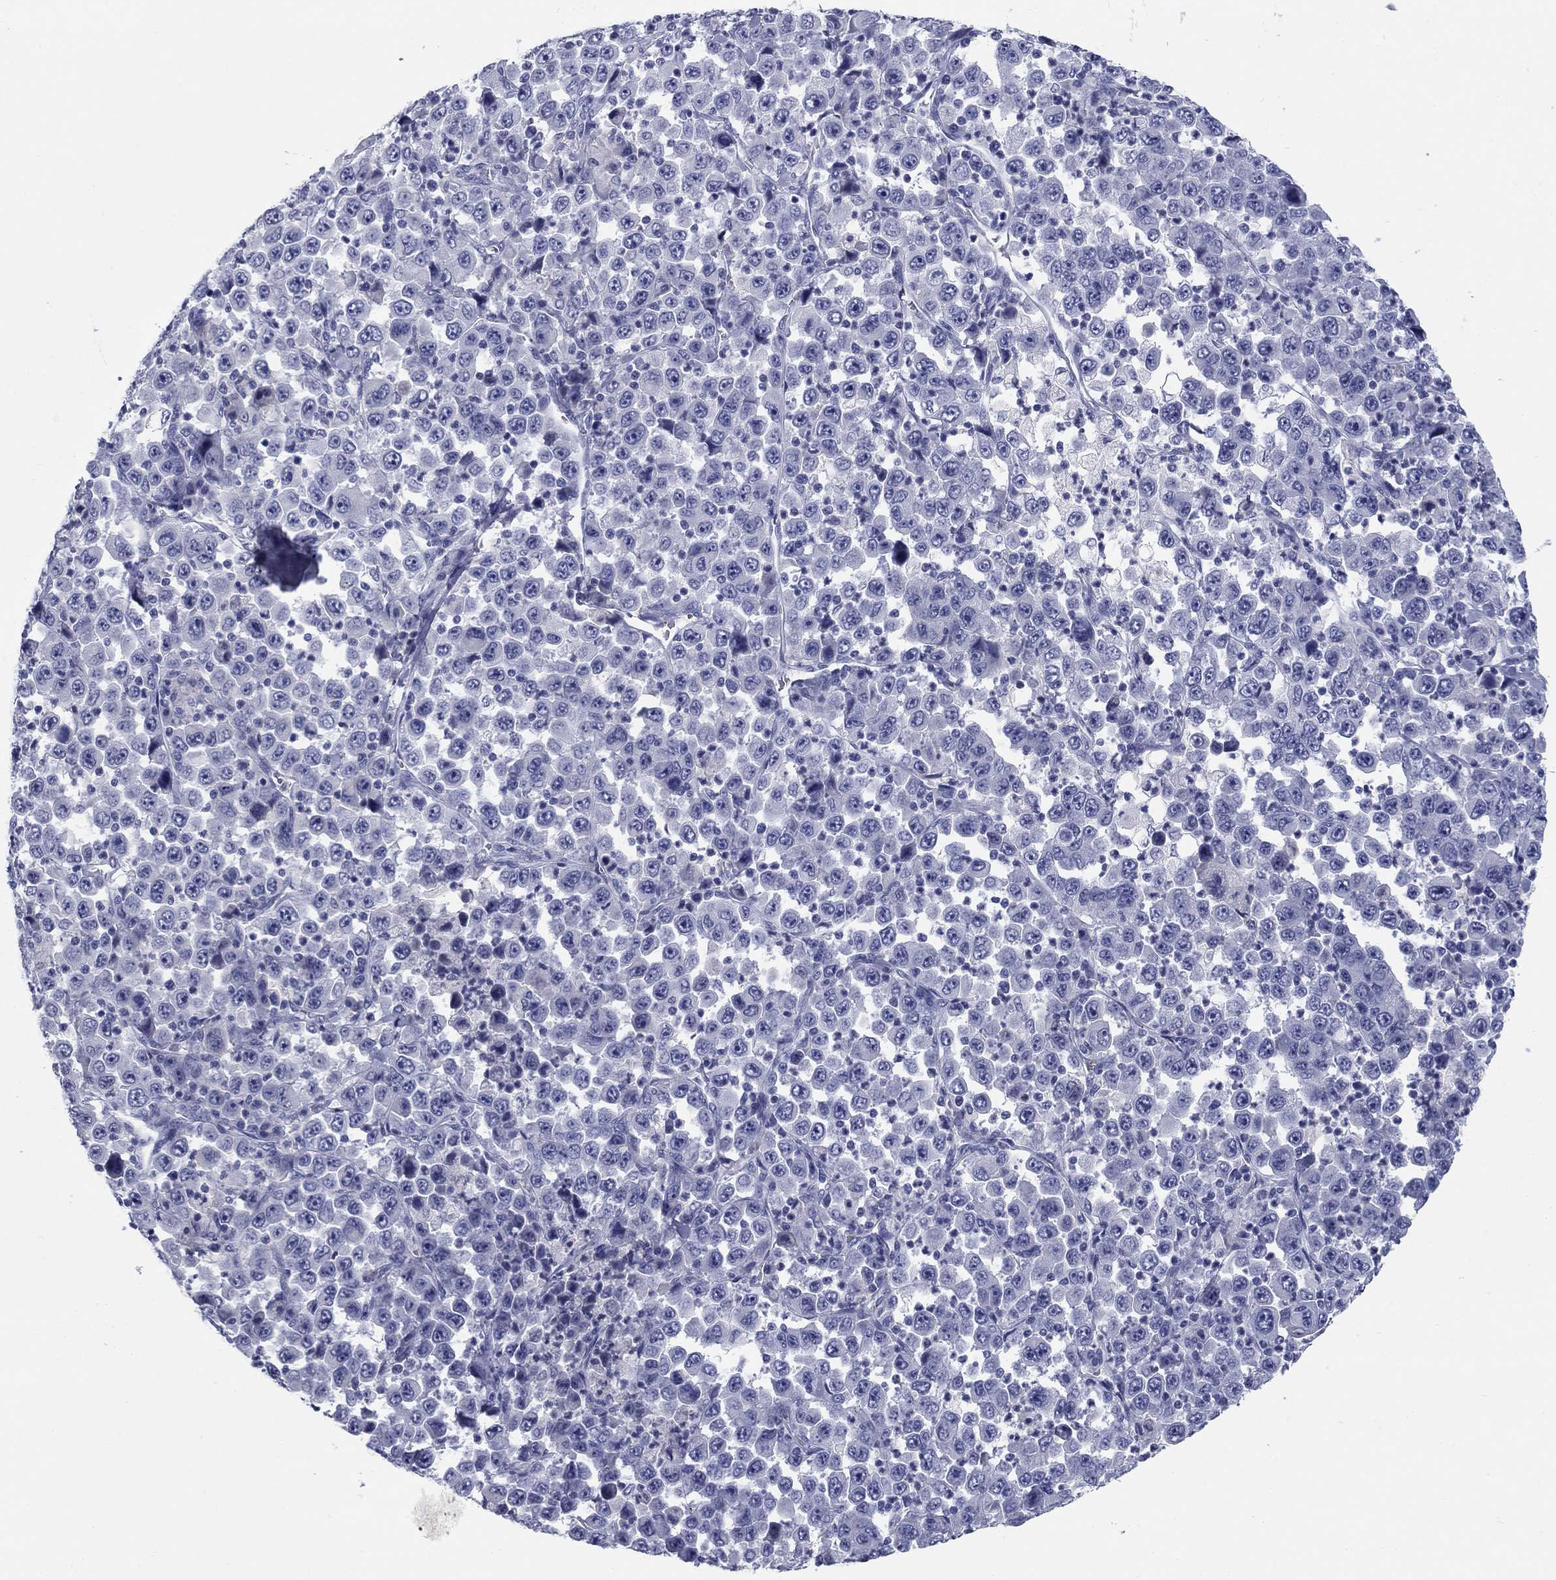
{"staining": {"intensity": "negative", "quantity": "none", "location": "none"}, "tissue": "stomach cancer", "cell_type": "Tumor cells", "image_type": "cancer", "snomed": [{"axis": "morphology", "description": "Normal tissue, NOS"}, {"axis": "morphology", "description": "Adenocarcinoma, NOS"}, {"axis": "topography", "description": "Stomach, upper"}, {"axis": "topography", "description": "Stomach"}], "caption": "Tumor cells show no significant protein staining in stomach cancer.", "gene": "KCNH1", "patient": {"sex": "male", "age": 59}}